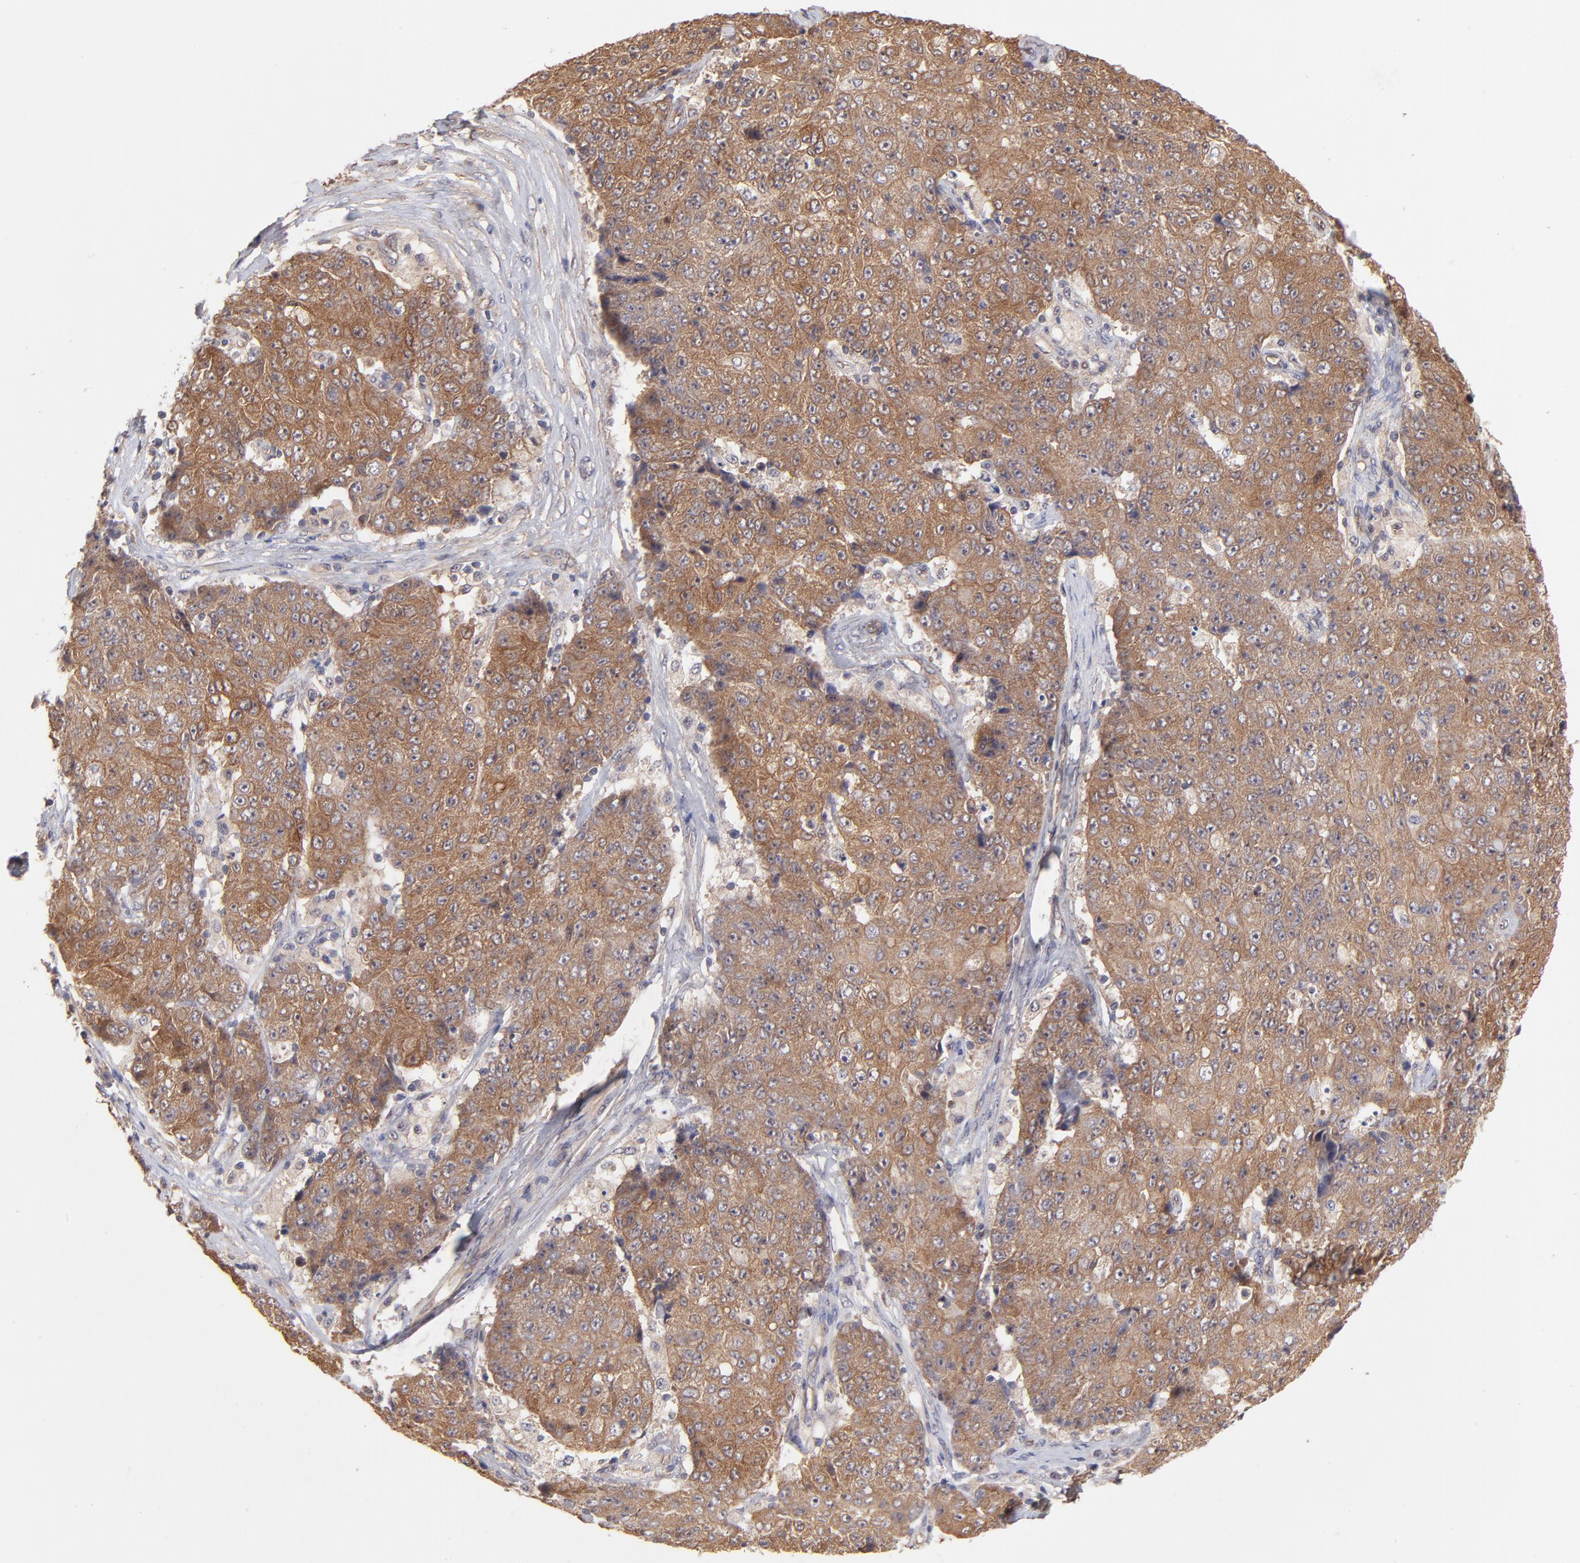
{"staining": {"intensity": "moderate", "quantity": ">75%", "location": "cytoplasmic/membranous"}, "tissue": "ovarian cancer", "cell_type": "Tumor cells", "image_type": "cancer", "snomed": [{"axis": "morphology", "description": "Carcinoma, endometroid"}, {"axis": "topography", "description": "Ovary"}], "caption": "A micrograph showing moderate cytoplasmic/membranous expression in about >75% of tumor cells in ovarian cancer (endometroid carcinoma), as visualized by brown immunohistochemical staining.", "gene": "STAP2", "patient": {"sex": "female", "age": 42}}